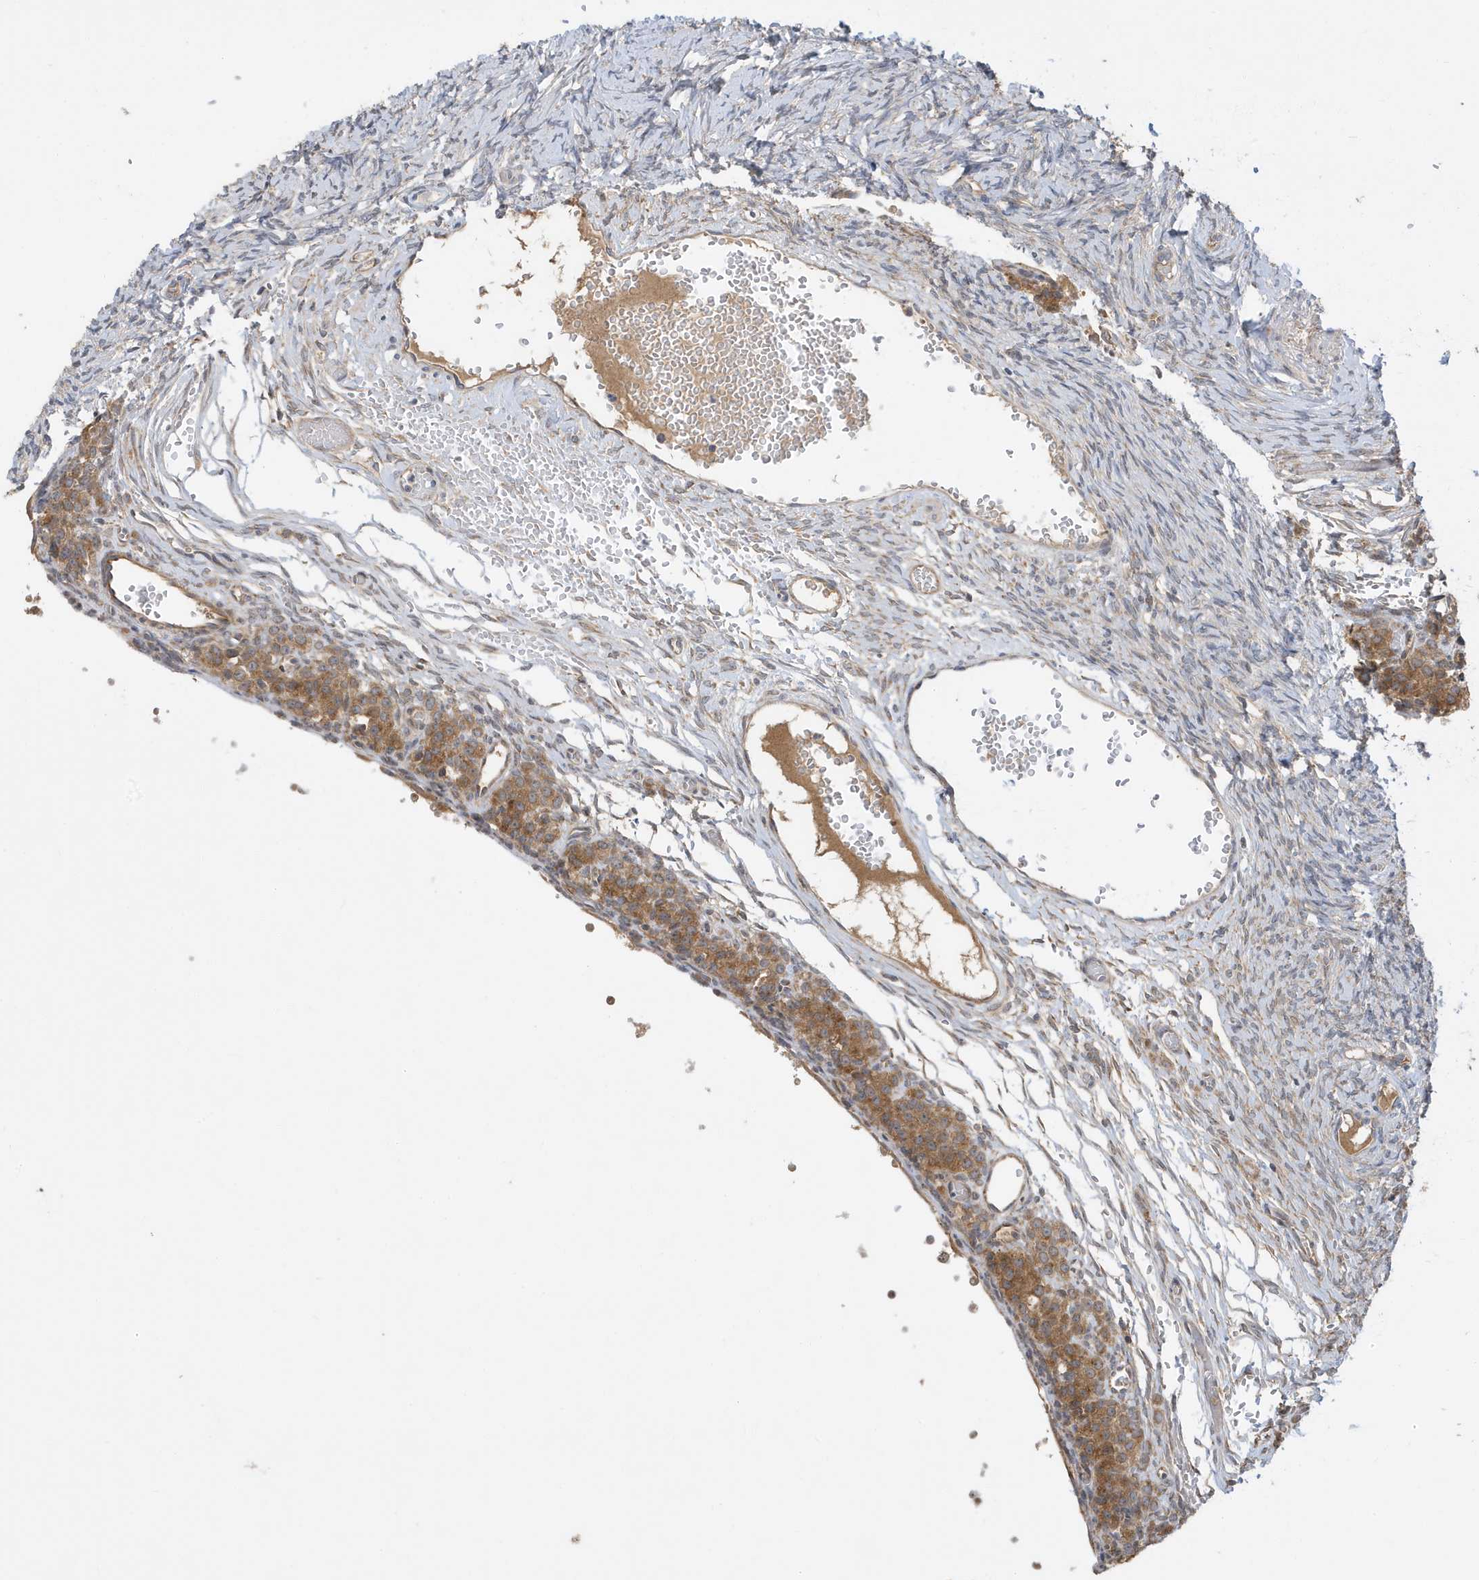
{"staining": {"intensity": "negative", "quantity": "none", "location": "none"}, "tissue": "ovary", "cell_type": "Ovarian stroma cells", "image_type": "normal", "snomed": [{"axis": "morphology", "description": "Adenocarcinoma, NOS"}, {"axis": "topography", "description": "Endometrium"}], "caption": "This photomicrograph is of unremarkable ovary stained with IHC to label a protein in brown with the nuclei are counter-stained blue. There is no positivity in ovarian stroma cells.", "gene": "LAPTM4A", "patient": {"sex": "female", "age": 32}}